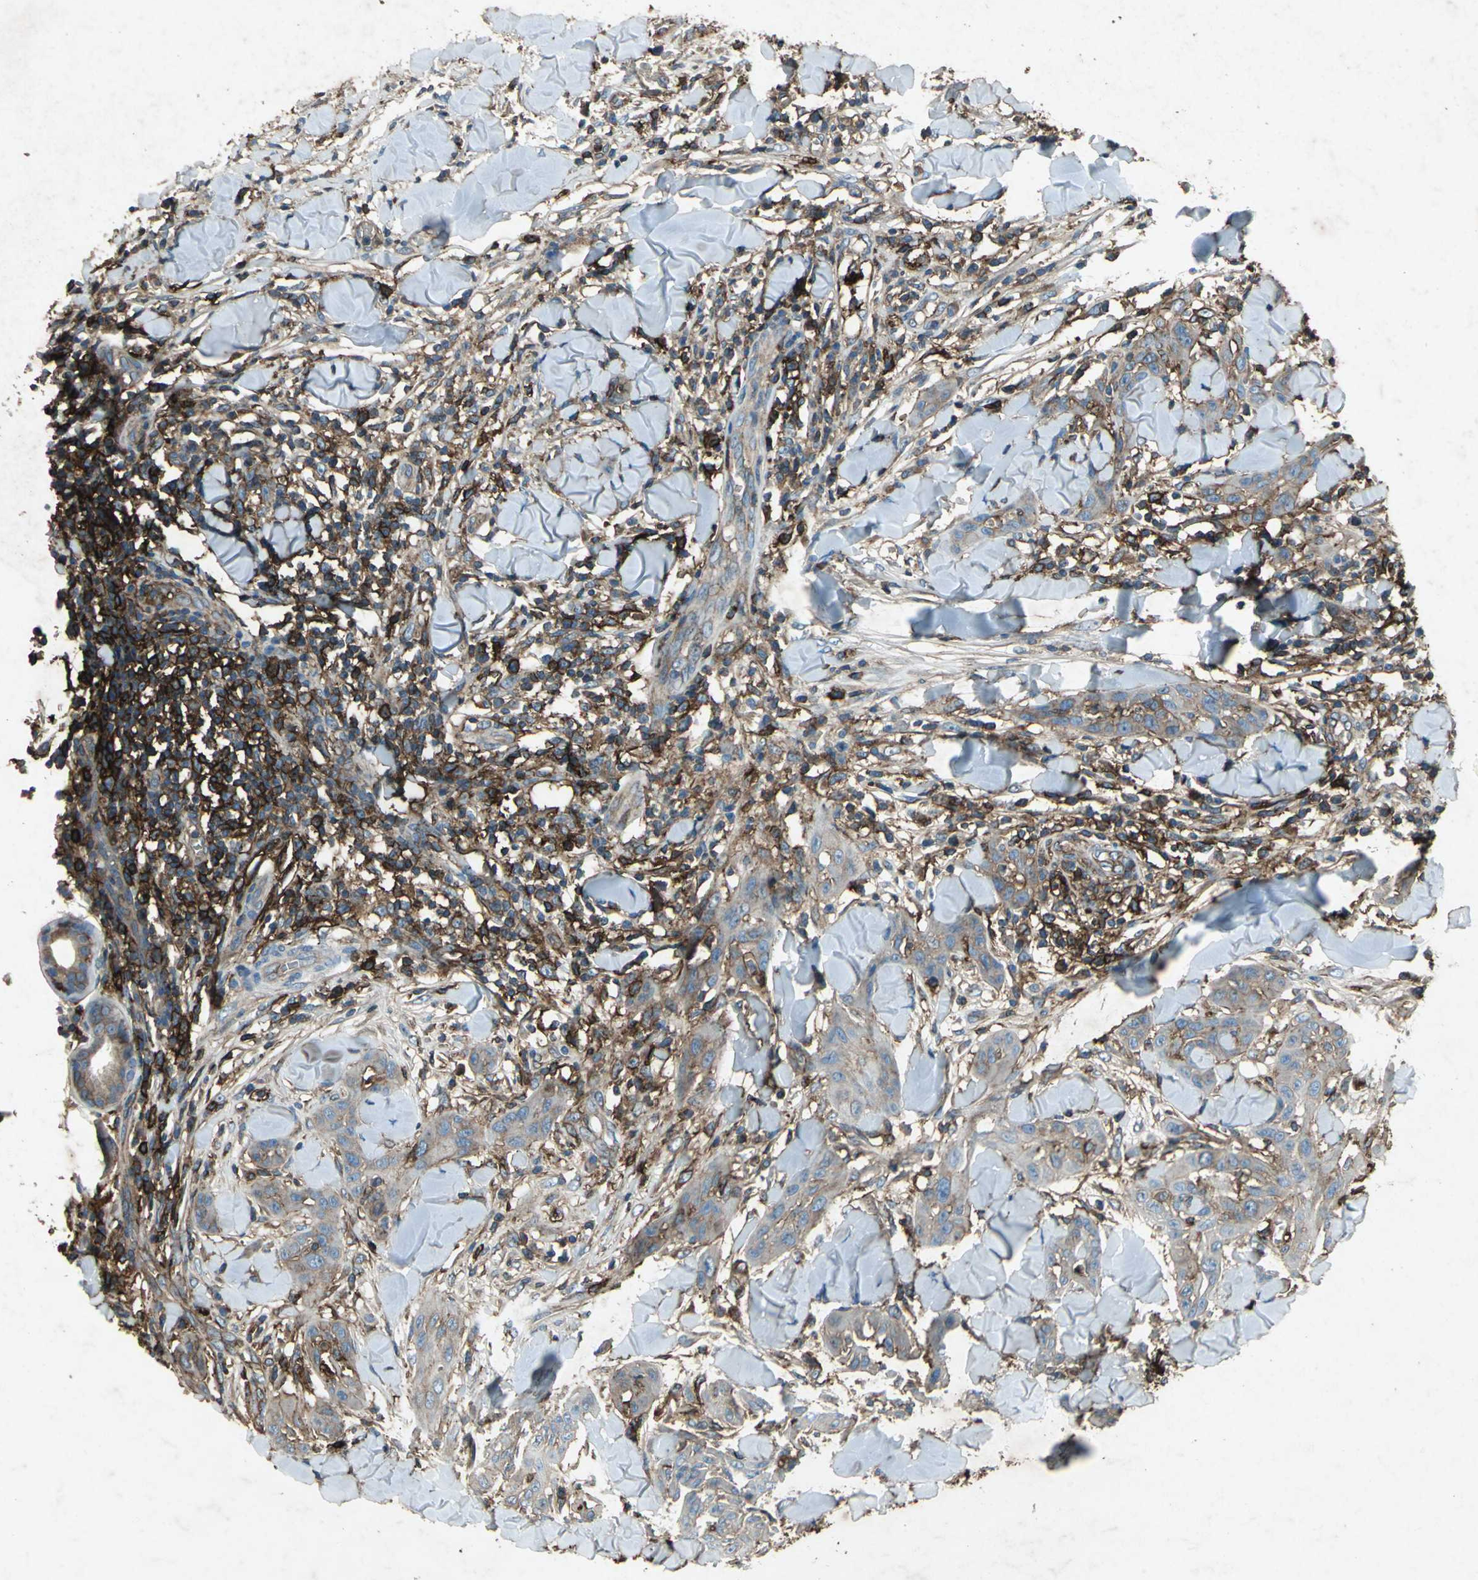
{"staining": {"intensity": "weak", "quantity": ">75%", "location": "cytoplasmic/membranous"}, "tissue": "skin cancer", "cell_type": "Tumor cells", "image_type": "cancer", "snomed": [{"axis": "morphology", "description": "Squamous cell carcinoma, NOS"}, {"axis": "topography", "description": "Skin"}], "caption": "Skin cancer (squamous cell carcinoma) stained for a protein (brown) displays weak cytoplasmic/membranous positive expression in about >75% of tumor cells.", "gene": "CCR6", "patient": {"sex": "male", "age": 24}}